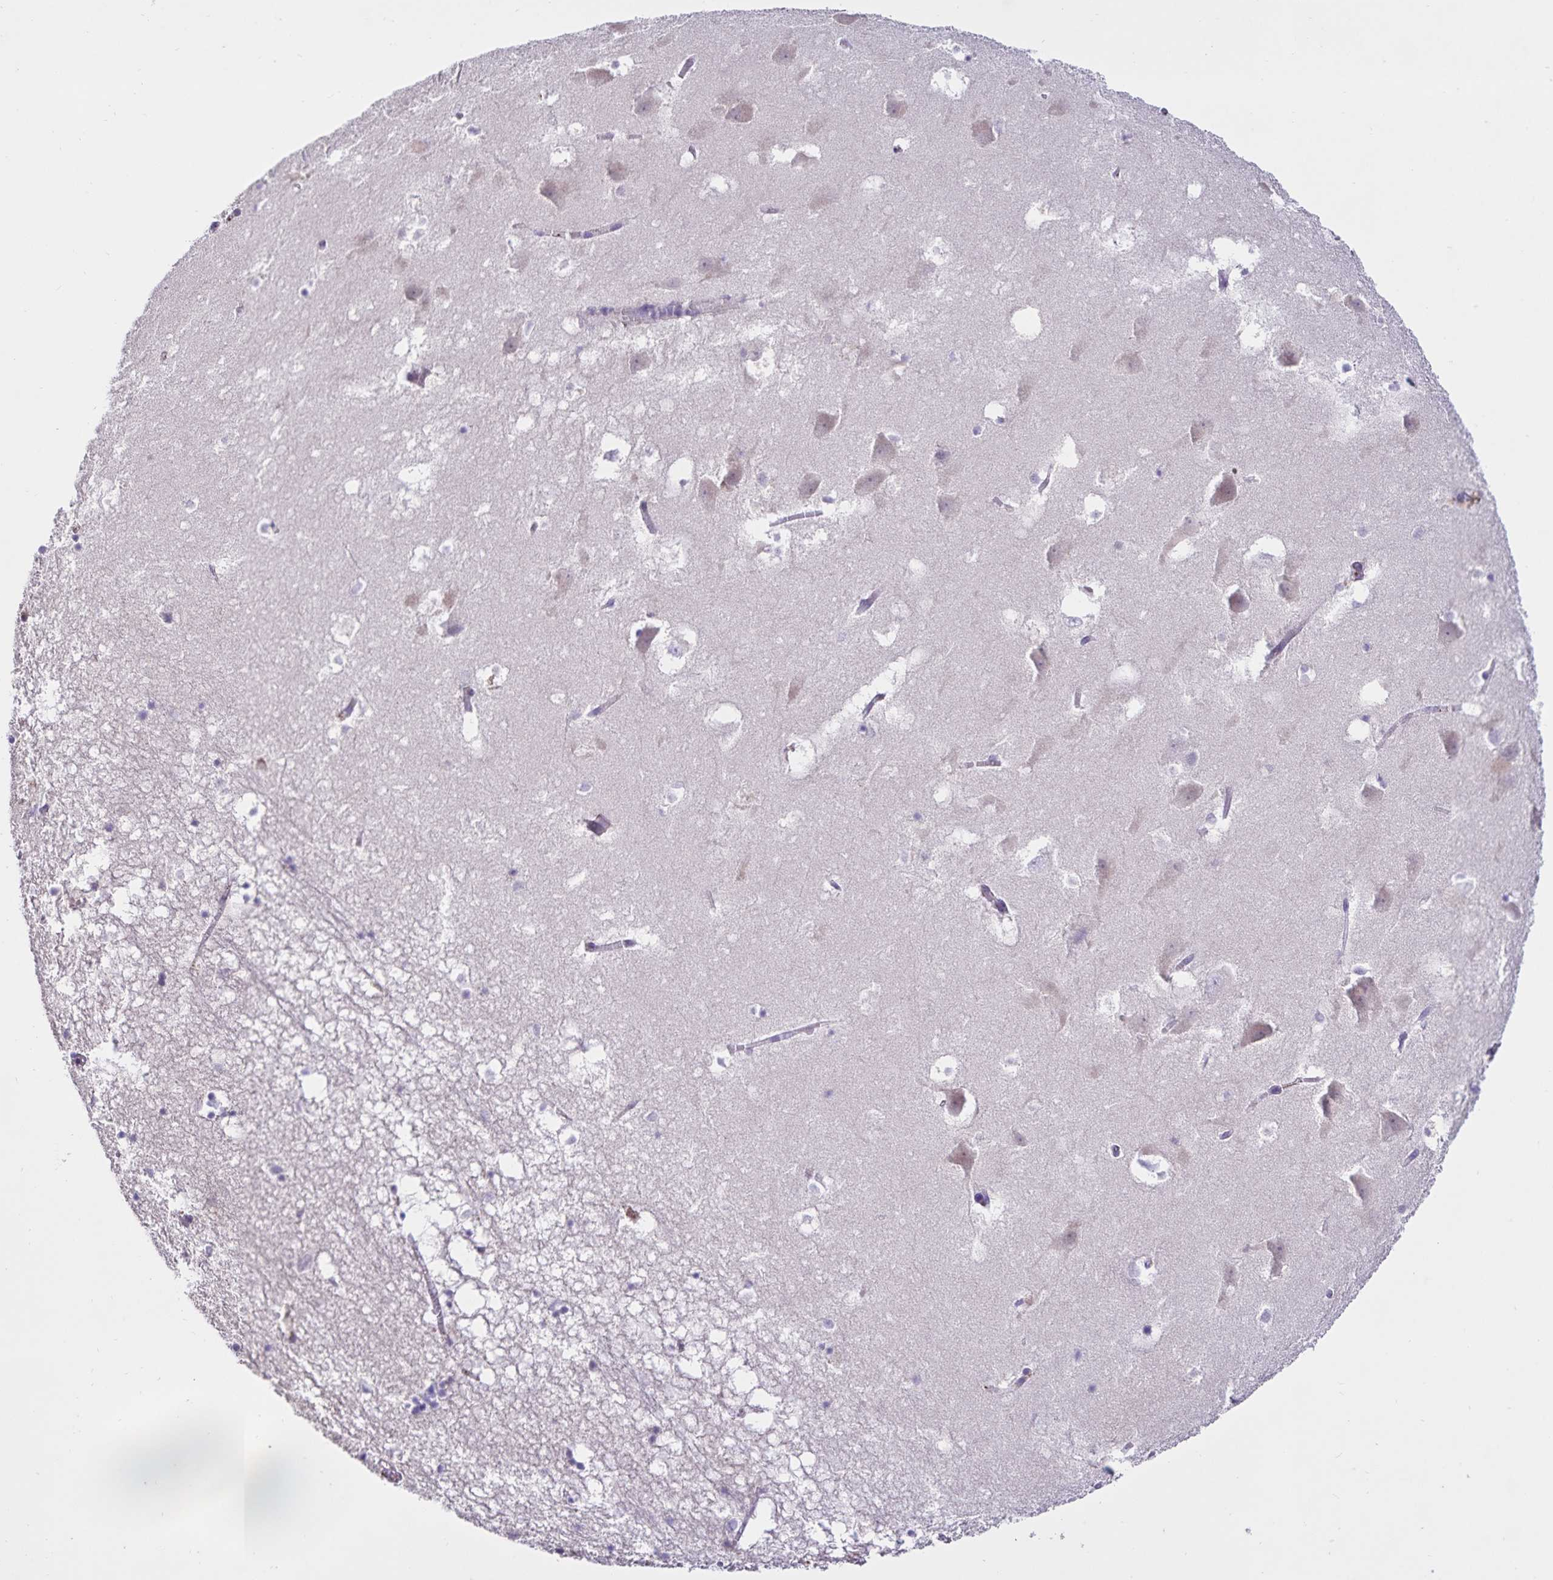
{"staining": {"intensity": "negative", "quantity": "none", "location": "none"}, "tissue": "hippocampus", "cell_type": "Glial cells", "image_type": "normal", "snomed": [{"axis": "morphology", "description": "Normal tissue, NOS"}, {"axis": "topography", "description": "Hippocampus"}], "caption": "A high-resolution micrograph shows immunohistochemistry staining of benign hippocampus, which reveals no significant staining in glial cells. Brightfield microscopy of IHC stained with DAB (brown) and hematoxylin (blue), captured at high magnification.", "gene": "FGG", "patient": {"sex": "male", "age": 58}}